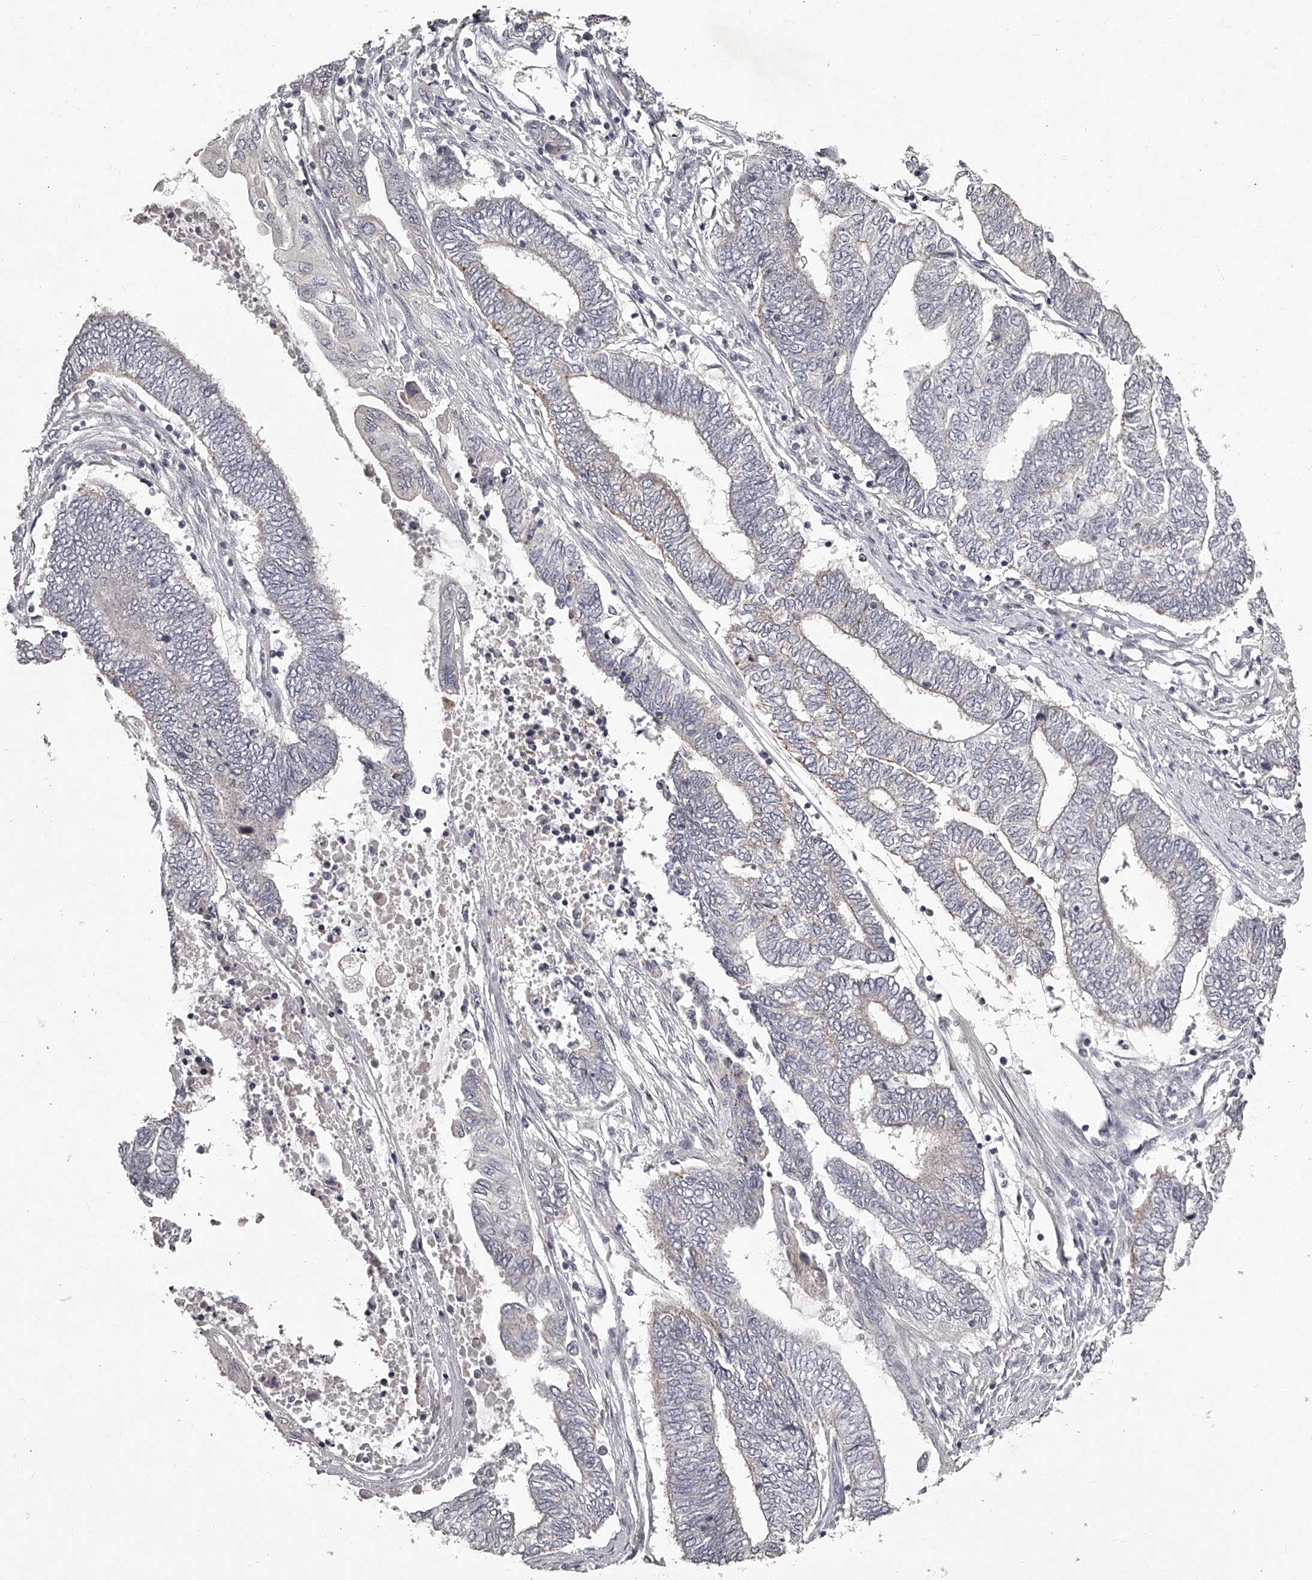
{"staining": {"intensity": "negative", "quantity": "none", "location": "none"}, "tissue": "endometrial cancer", "cell_type": "Tumor cells", "image_type": "cancer", "snomed": [{"axis": "morphology", "description": "Adenocarcinoma, NOS"}, {"axis": "topography", "description": "Uterus"}, {"axis": "topography", "description": "Endometrium"}], "caption": "The immunohistochemistry (IHC) image has no significant positivity in tumor cells of endometrial cancer tissue. Brightfield microscopy of immunohistochemistry stained with DAB (3,3'-diaminobenzidine) (brown) and hematoxylin (blue), captured at high magnification.", "gene": "NT5DC1", "patient": {"sex": "female", "age": 70}}